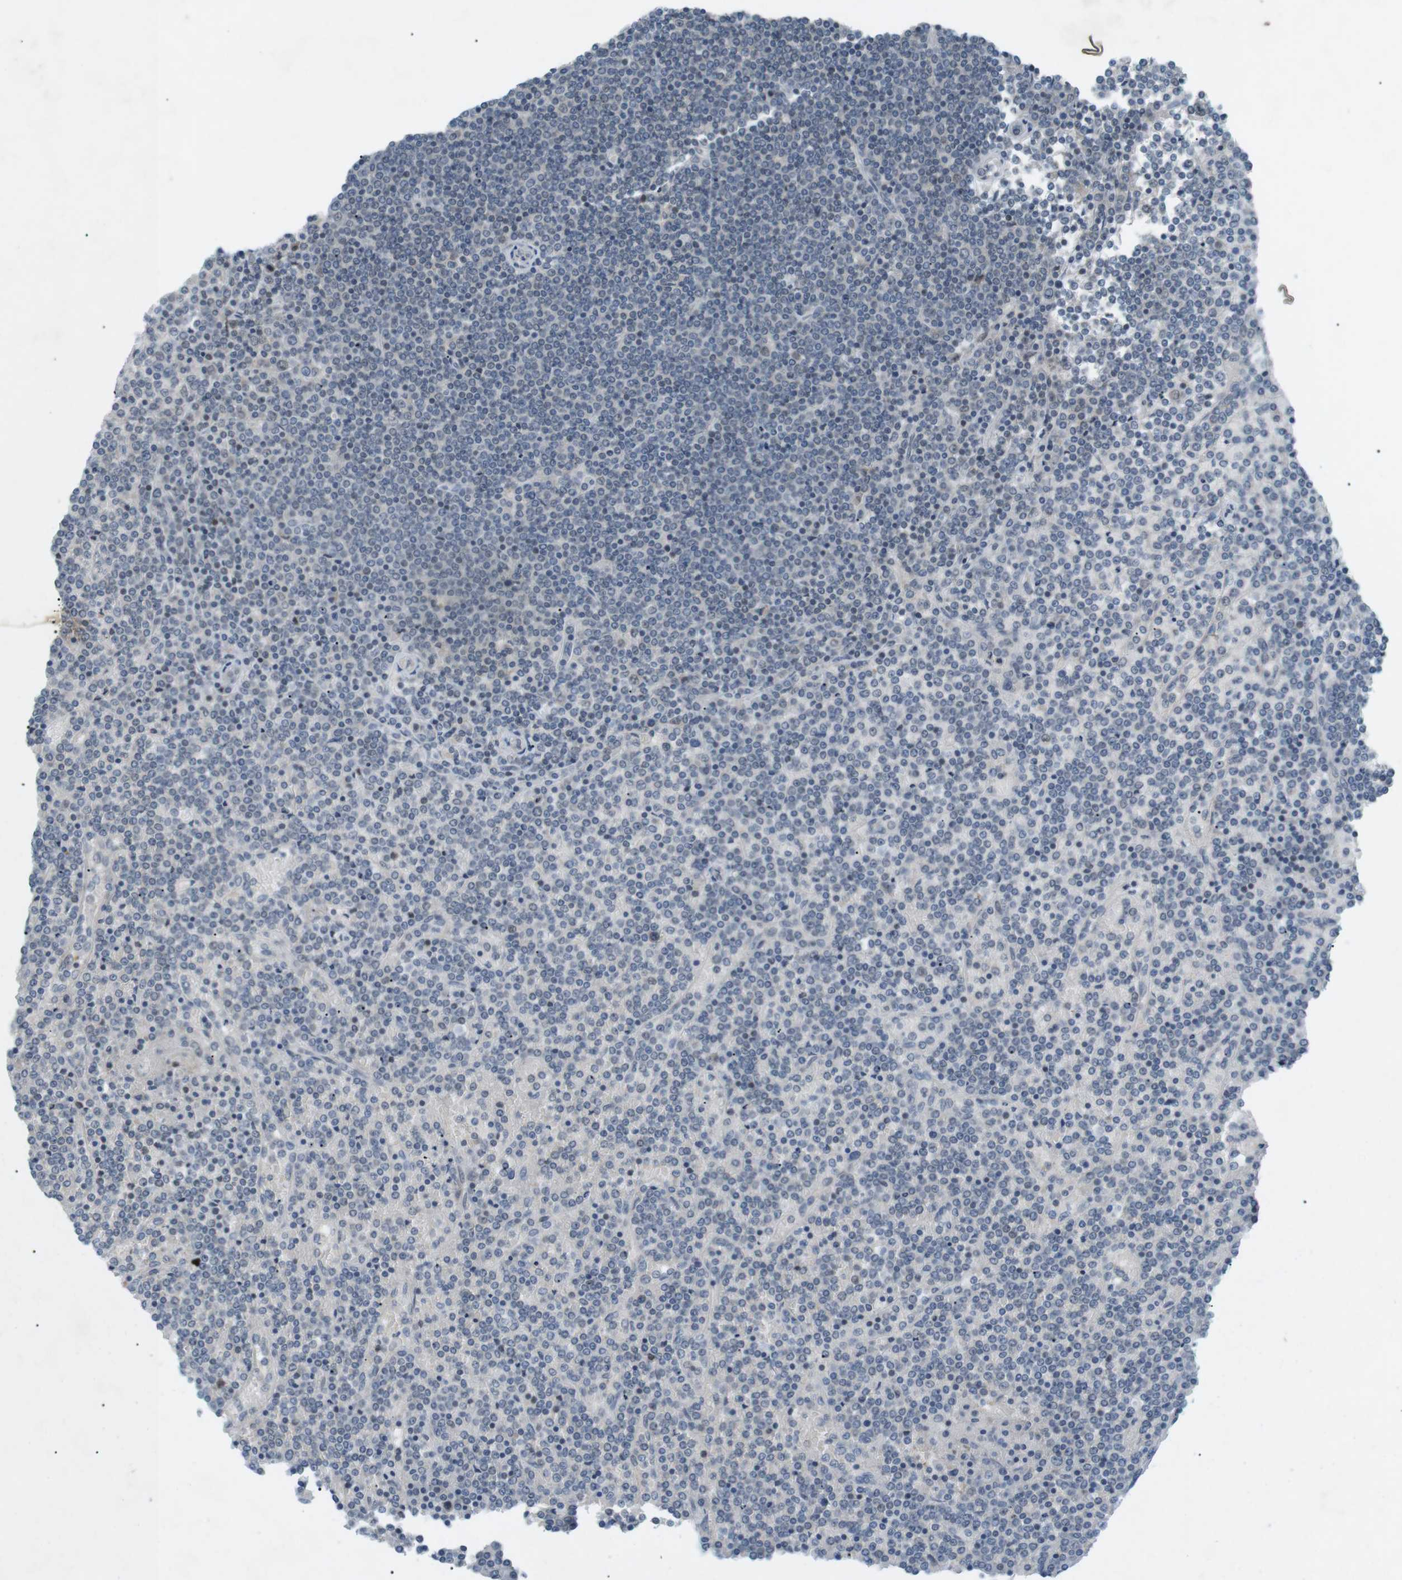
{"staining": {"intensity": "negative", "quantity": "none", "location": "none"}, "tissue": "lymphoma", "cell_type": "Tumor cells", "image_type": "cancer", "snomed": [{"axis": "morphology", "description": "Malignant lymphoma, non-Hodgkin's type, Low grade"}, {"axis": "topography", "description": "Spleen"}], "caption": "Malignant lymphoma, non-Hodgkin's type (low-grade) stained for a protein using immunohistochemistry (IHC) reveals no staining tumor cells.", "gene": "RTN3", "patient": {"sex": "female", "age": 19}}